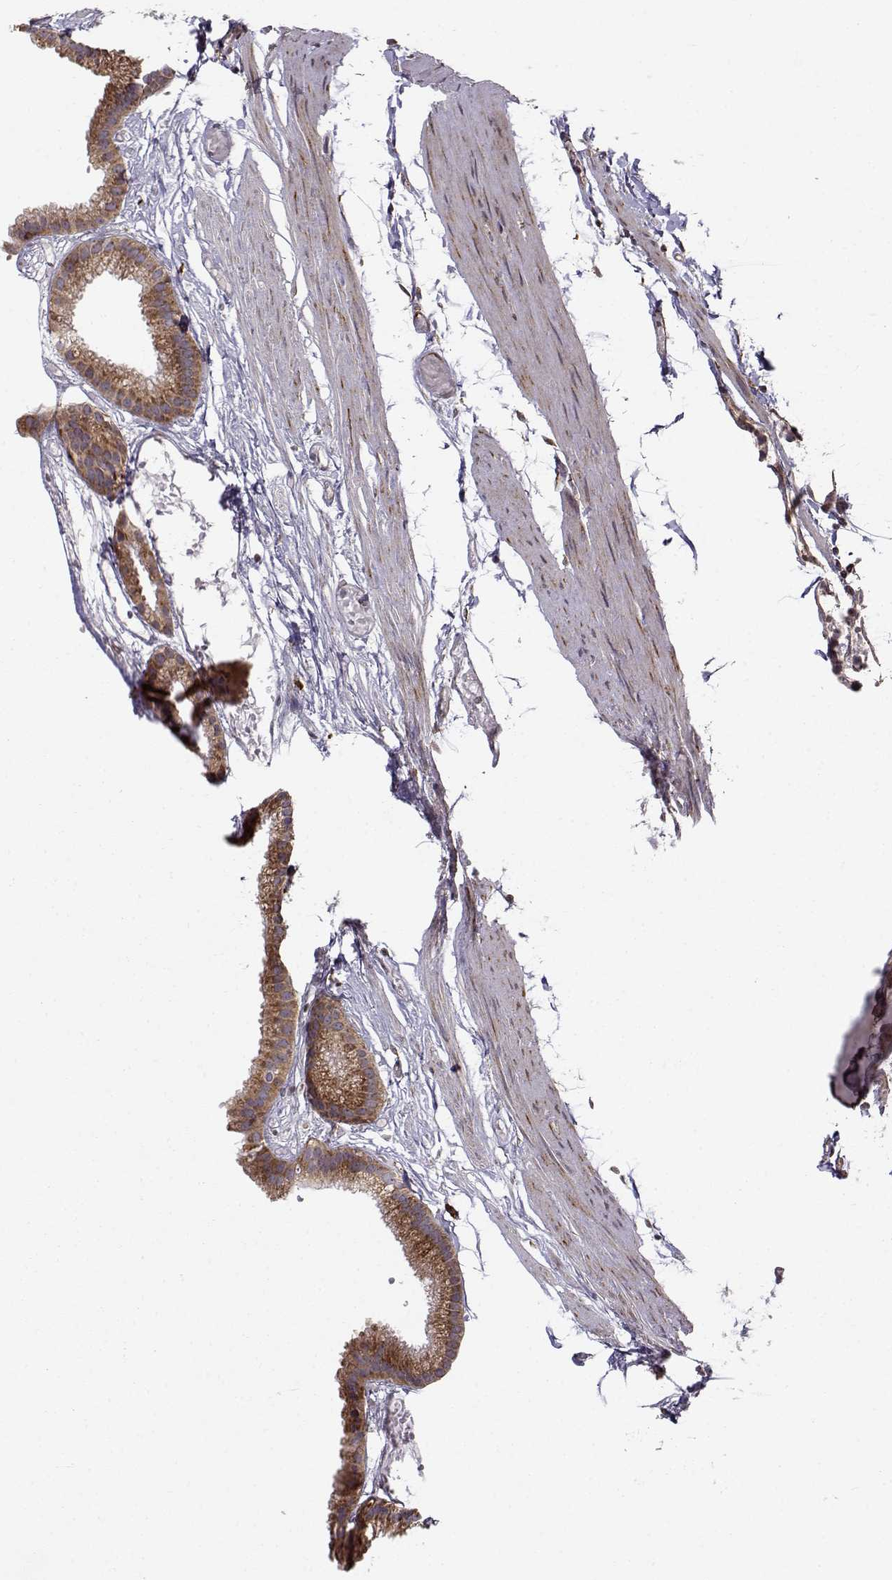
{"staining": {"intensity": "strong", "quantity": ">75%", "location": "cytoplasmic/membranous"}, "tissue": "gallbladder", "cell_type": "Glandular cells", "image_type": "normal", "snomed": [{"axis": "morphology", "description": "Normal tissue, NOS"}, {"axis": "topography", "description": "Gallbladder"}], "caption": "Protein expression analysis of unremarkable gallbladder shows strong cytoplasmic/membranous positivity in approximately >75% of glandular cells. (IHC, brightfield microscopy, high magnification).", "gene": "RPL31", "patient": {"sex": "female", "age": 45}}